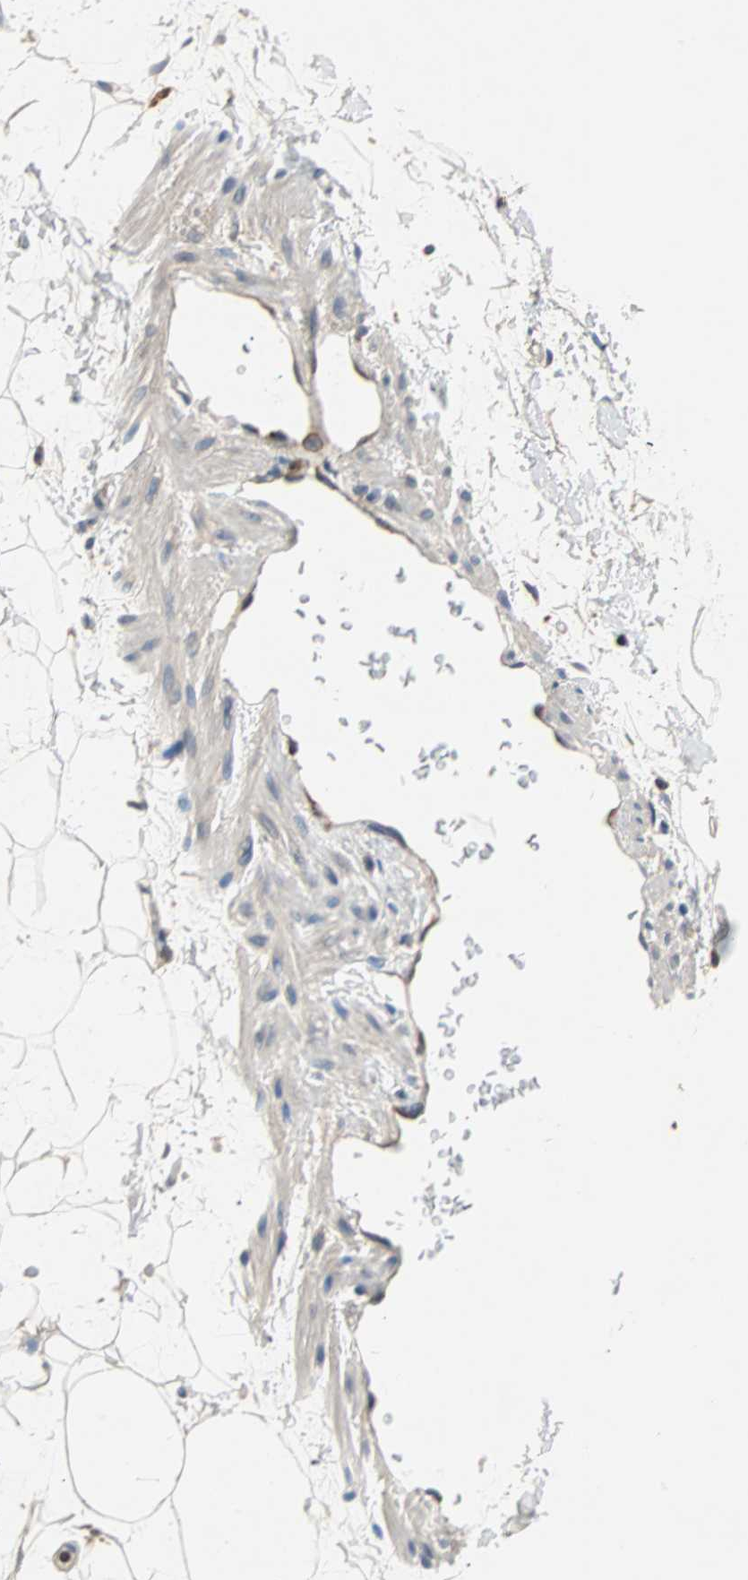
{"staining": {"intensity": "weak", "quantity": ">75%", "location": "cytoplasmic/membranous"}, "tissue": "adipose tissue", "cell_type": "Adipocytes", "image_type": "normal", "snomed": [{"axis": "morphology", "description": "Normal tissue, NOS"}, {"axis": "topography", "description": "Soft tissue"}], "caption": "Approximately >75% of adipocytes in unremarkable adipose tissue reveal weak cytoplasmic/membranous protein expression as visualized by brown immunohistochemical staining.", "gene": "MAP4K1", "patient": {"sex": "male", "age": 72}}